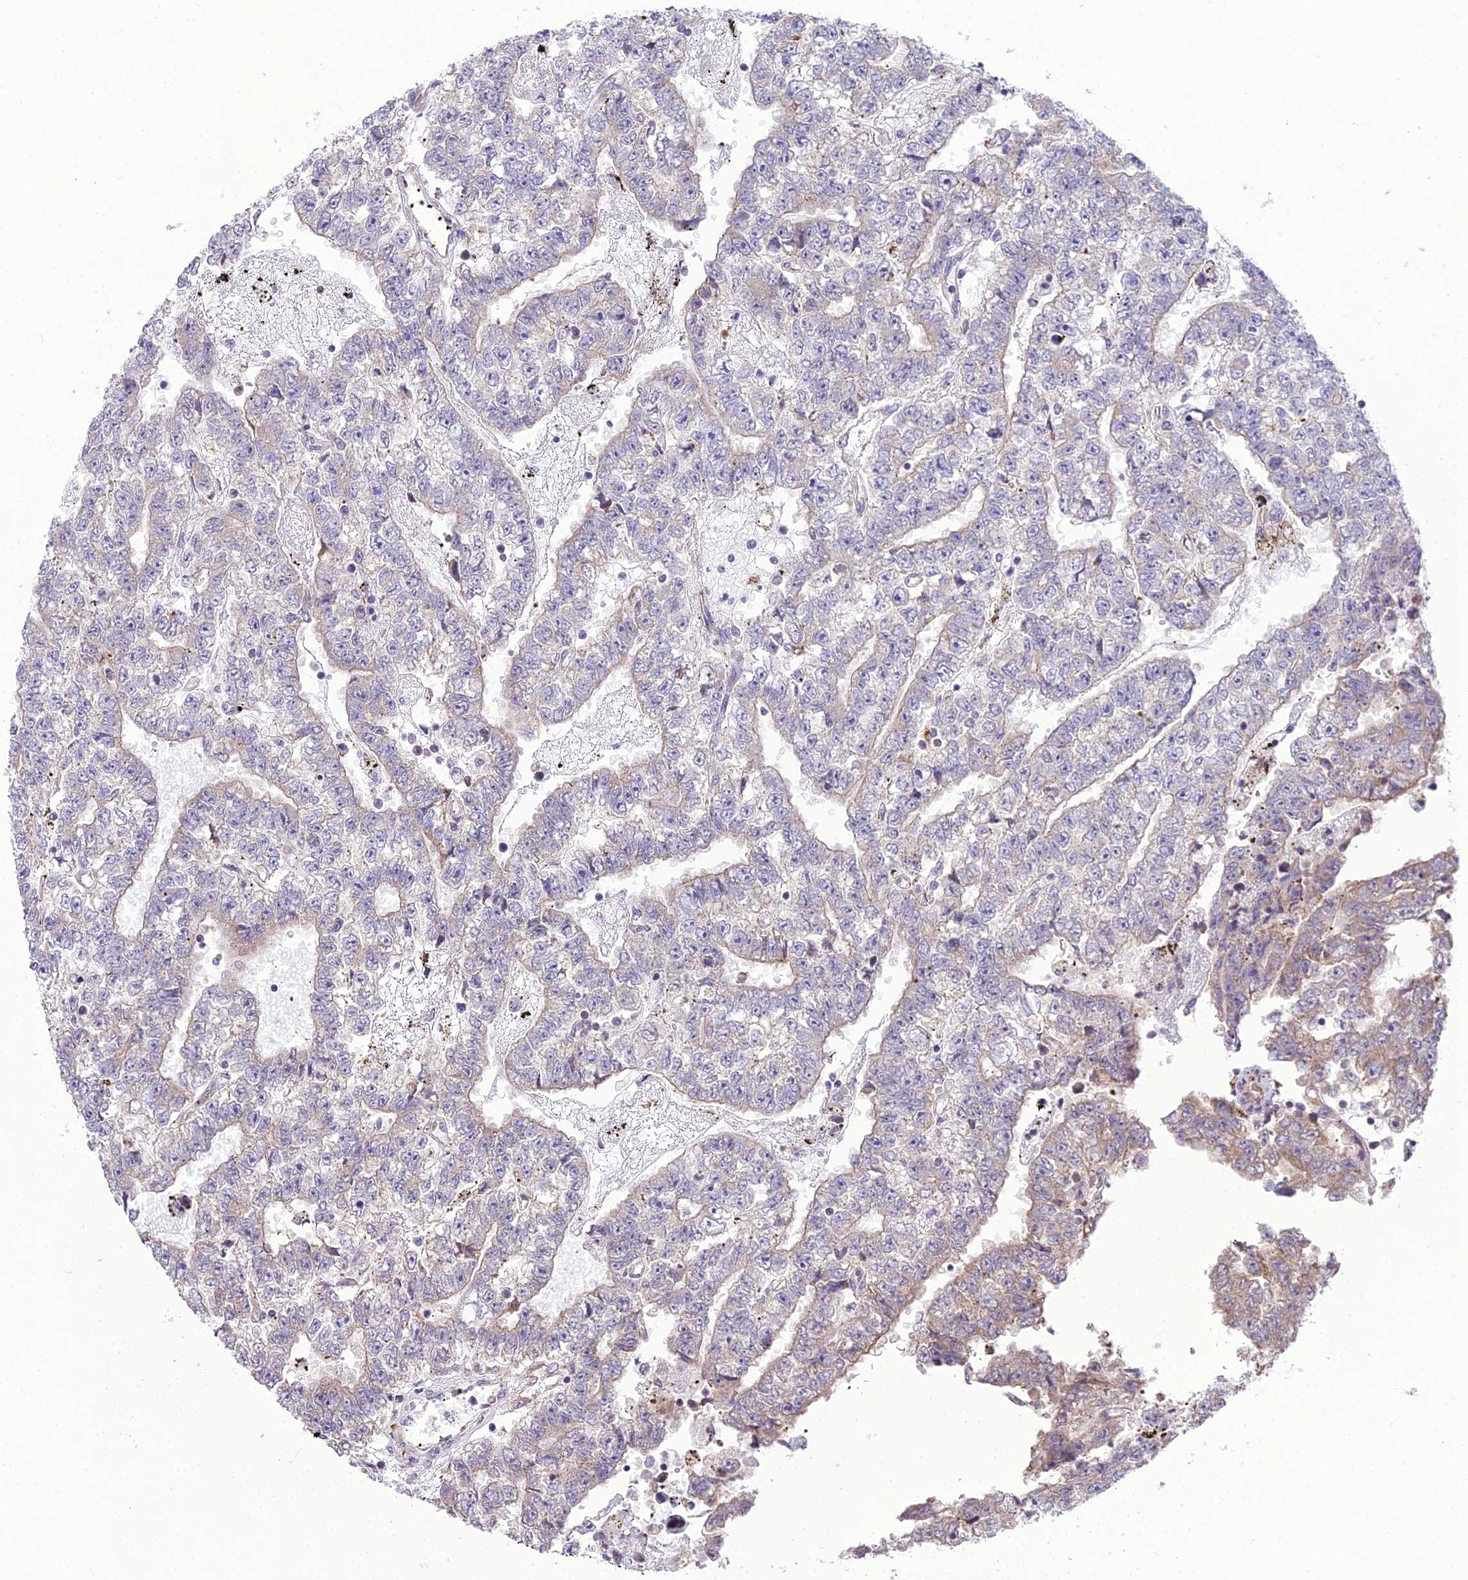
{"staining": {"intensity": "weak", "quantity": "25%-75%", "location": "cytoplasmic/membranous"}, "tissue": "testis cancer", "cell_type": "Tumor cells", "image_type": "cancer", "snomed": [{"axis": "morphology", "description": "Carcinoma, Embryonal, NOS"}, {"axis": "topography", "description": "Testis"}], "caption": "The image demonstrates staining of testis embryonal carcinoma, revealing weak cytoplasmic/membranous protein expression (brown color) within tumor cells. The protein is stained brown, and the nuclei are stained in blue (DAB IHC with brightfield microscopy, high magnification).", "gene": "RPS26", "patient": {"sex": "male", "age": 25}}